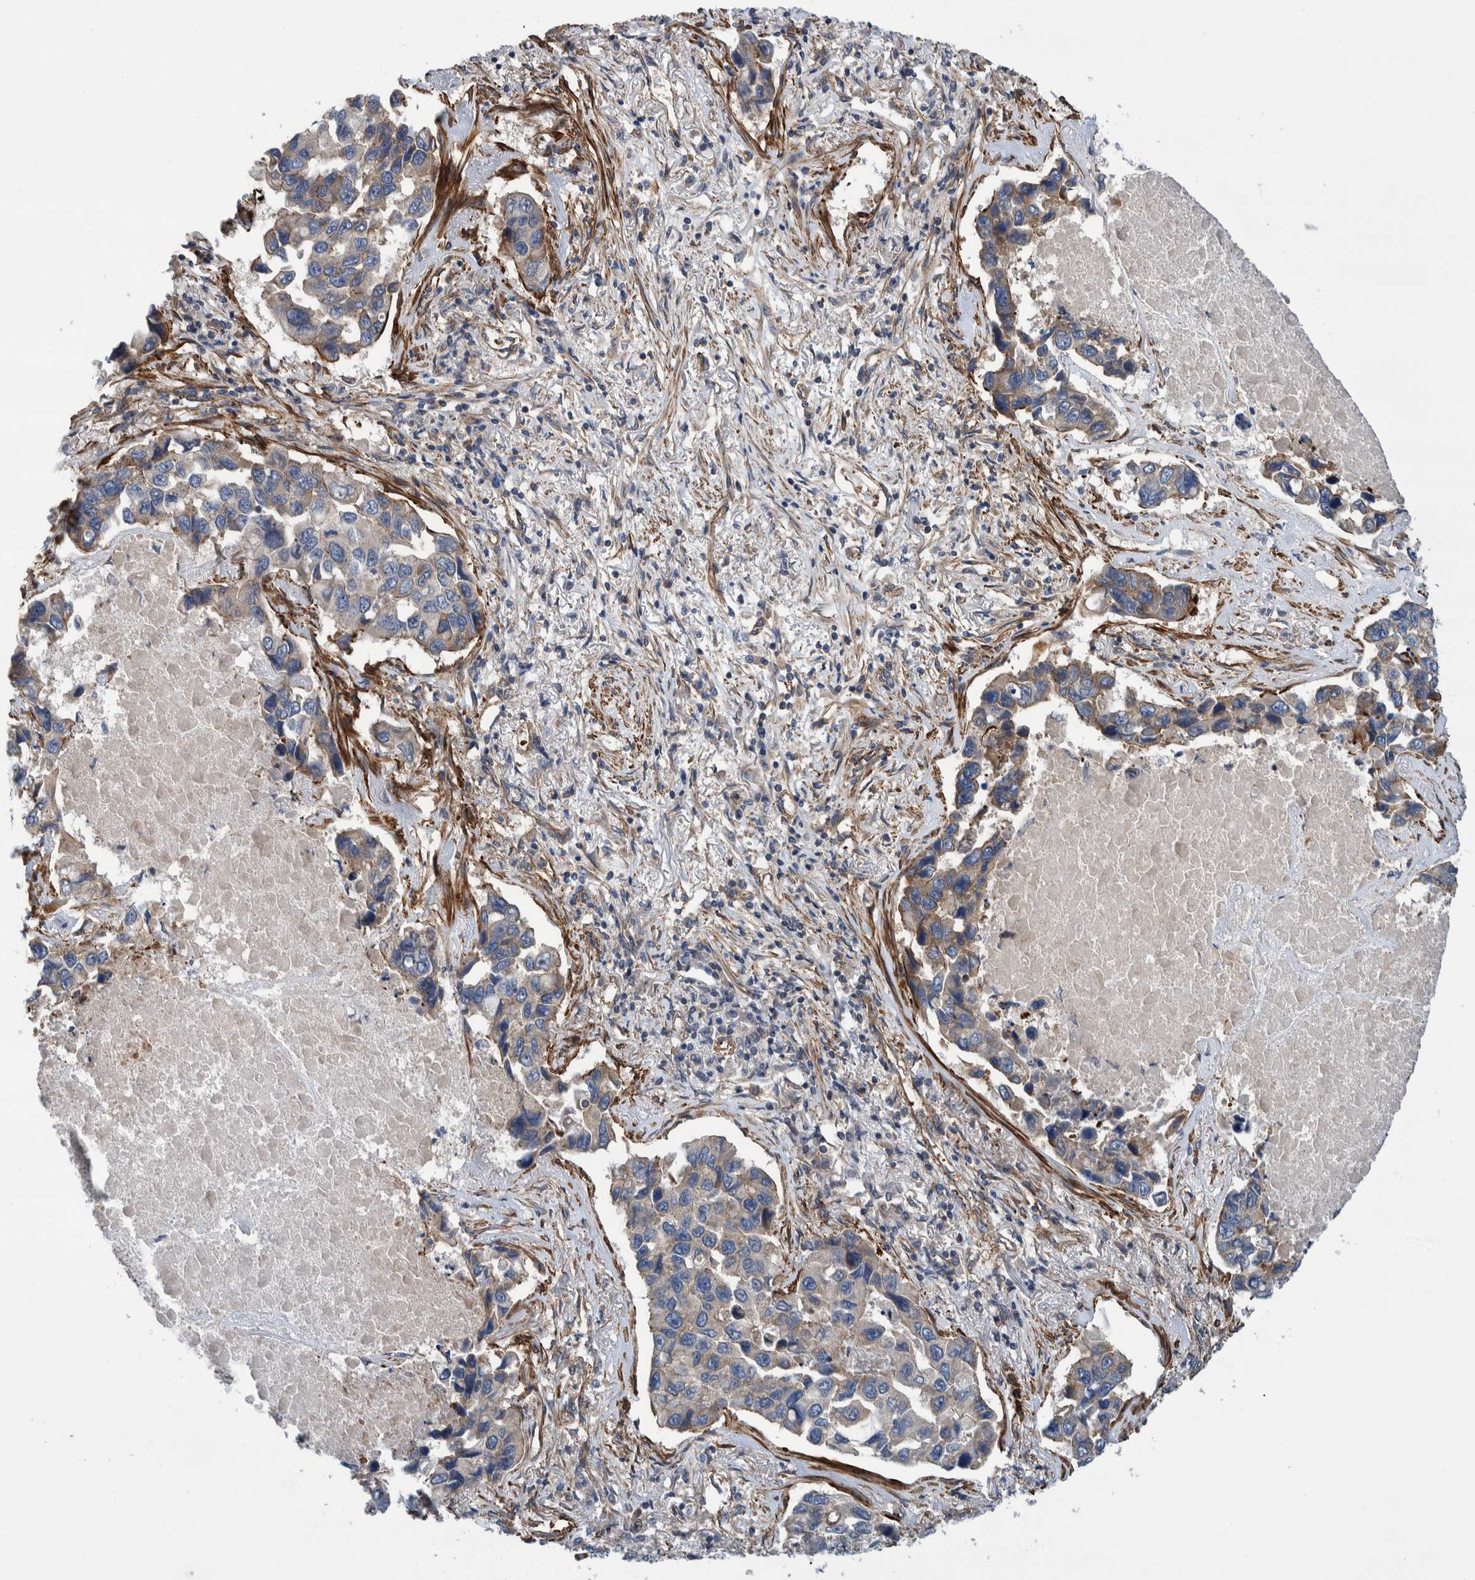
{"staining": {"intensity": "weak", "quantity": "25%-75%", "location": "cytoplasmic/membranous"}, "tissue": "lung cancer", "cell_type": "Tumor cells", "image_type": "cancer", "snomed": [{"axis": "morphology", "description": "Adenocarcinoma, NOS"}, {"axis": "topography", "description": "Lung"}], "caption": "Lung cancer (adenocarcinoma) stained with immunohistochemistry reveals weak cytoplasmic/membranous staining in approximately 25%-75% of tumor cells. Ihc stains the protein of interest in brown and the nuclei are stained blue.", "gene": "GRPEL2", "patient": {"sex": "male", "age": 64}}